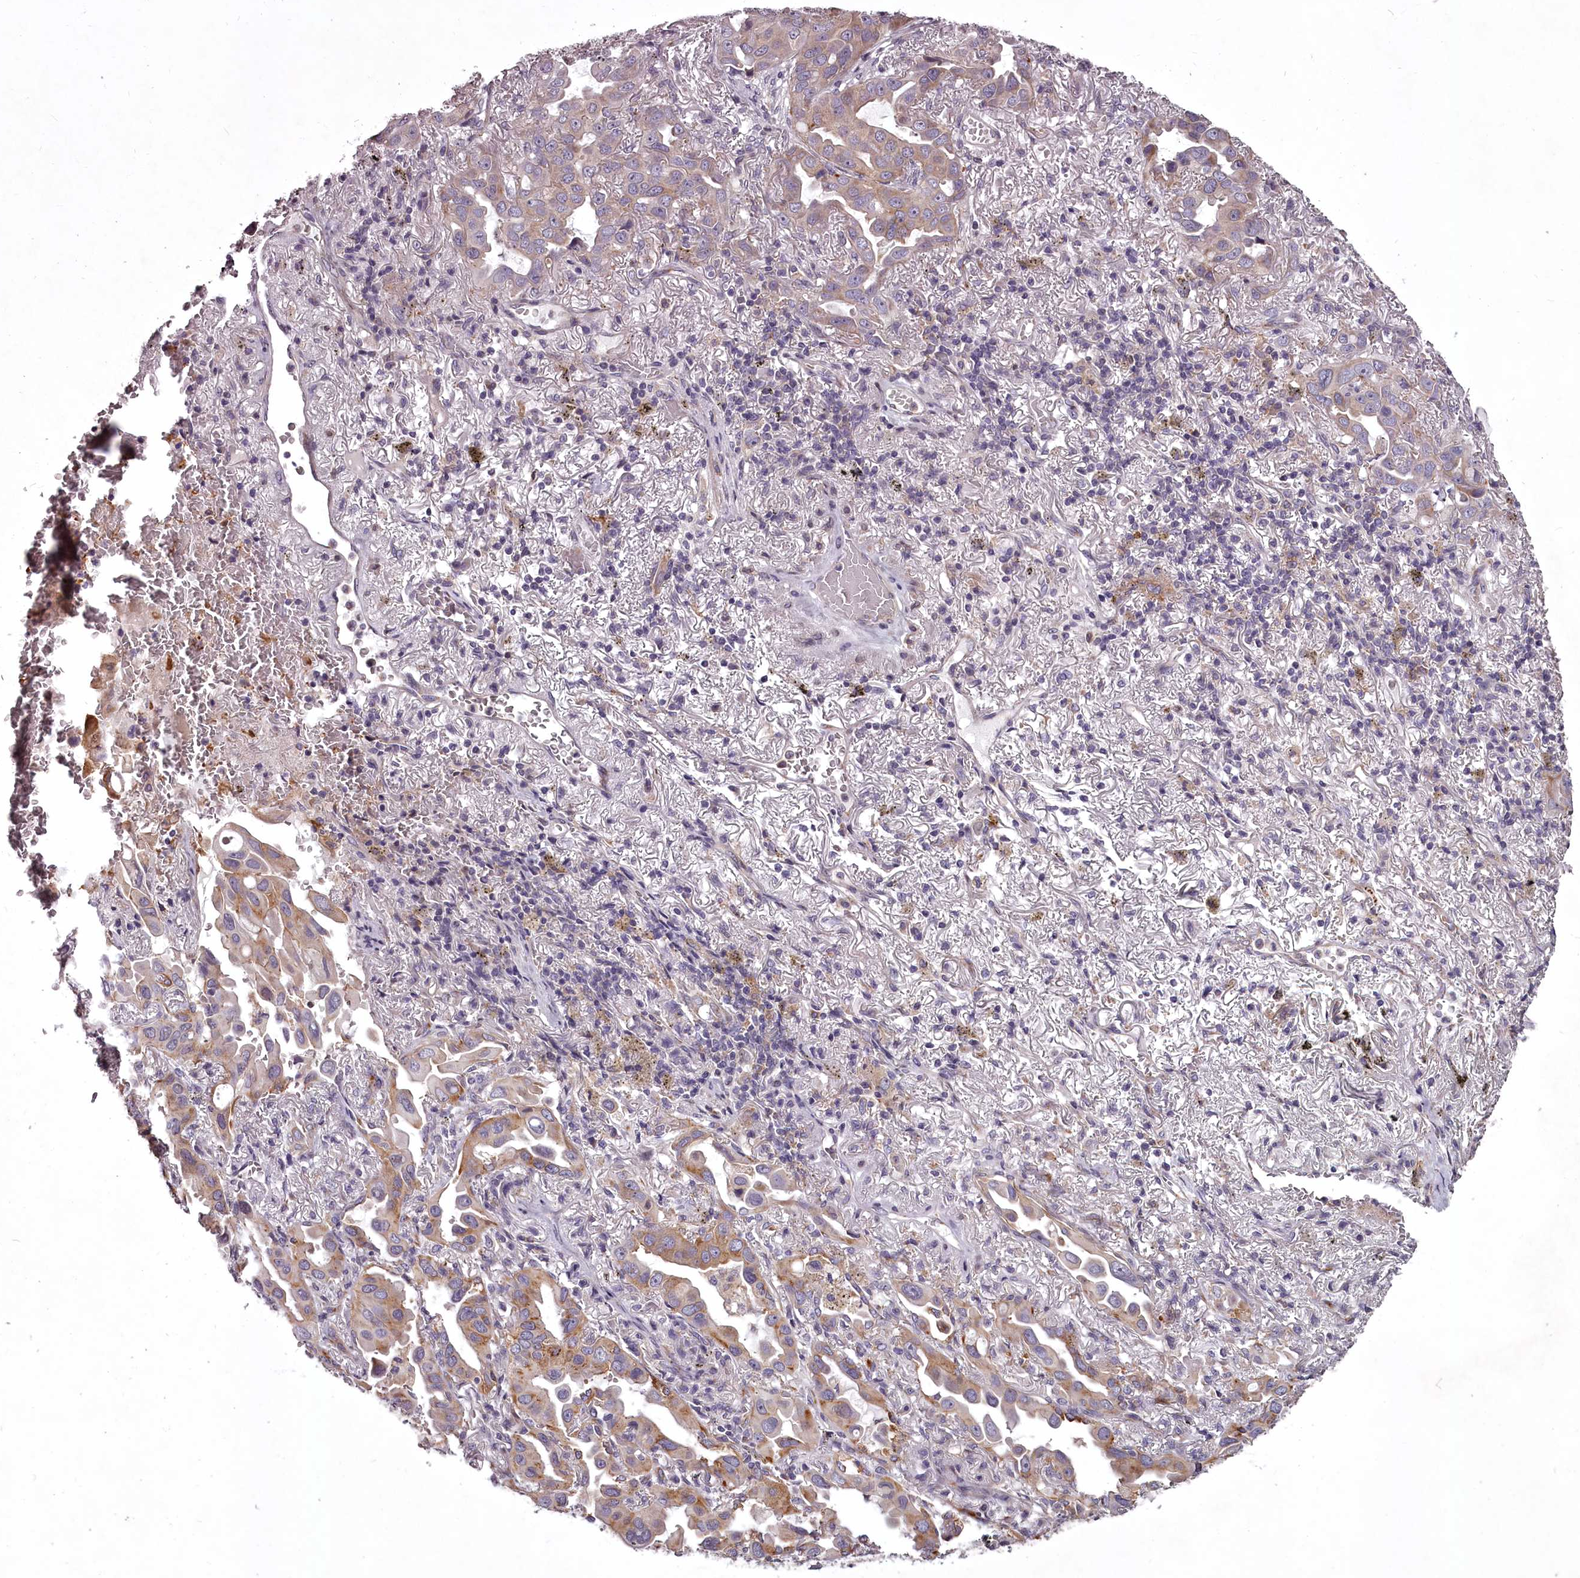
{"staining": {"intensity": "moderate", "quantity": "25%-75%", "location": "cytoplasmic/membranous"}, "tissue": "lung cancer", "cell_type": "Tumor cells", "image_type": "cancer", "snomed": [{"axis": "morphology", "description": "Adenocarcinoma, NOS"}, {"axis": "topography", "description": "Lung"}], "caption": "Immunohistochemistry (DAB (3,3'-diaminobenzidine)) staining of lung adenocarcinoma demonstrates moderate cytoplasmic/membranous protein positivity in approximately 25%-75% of tumor cells.", "gene": "STX6", "patient": {"sex": "male", "age": 64}}